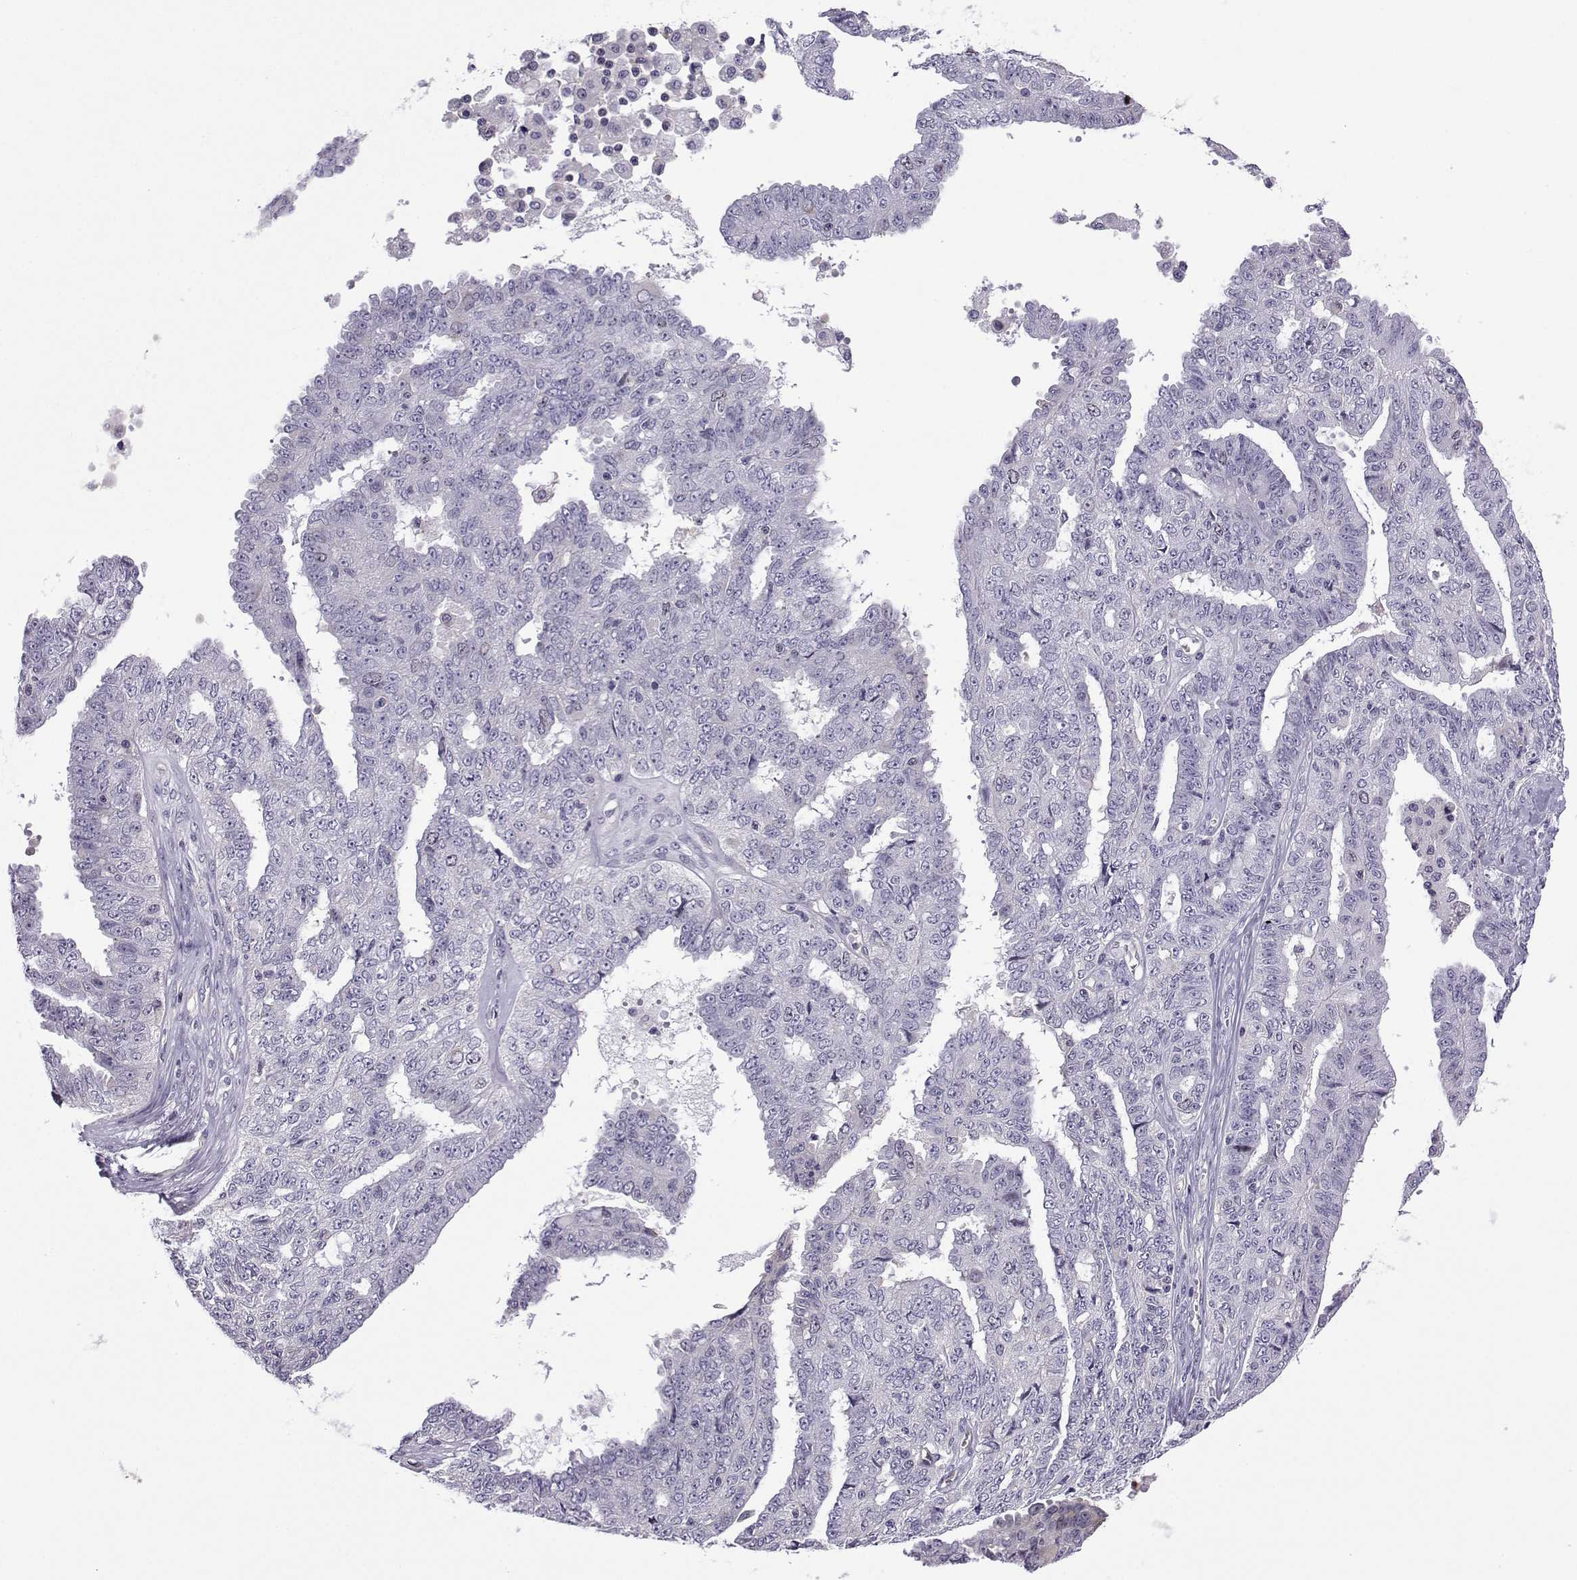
{"staining": {"intensity": "negative", "quantity": "none", "location": "none"}, "tissue": "ovarian cancer", "cell_type": "Tumor cells", "image_type": "cancer", "snomed": [{"axis": "morphology", "description": "Cystadenocarcinoma, serous, NOS"}, {"axis": "topography", "description": "Ovary"}], "caption": "This is a histopathology image of immunohistochemistry (IHC) staining of ovarian cancer (serous cystadenocarcinoma), which shows no positivity in tumor cells.", "gene": "INCENP", "patient": {"sex": "female", "age": 71}}